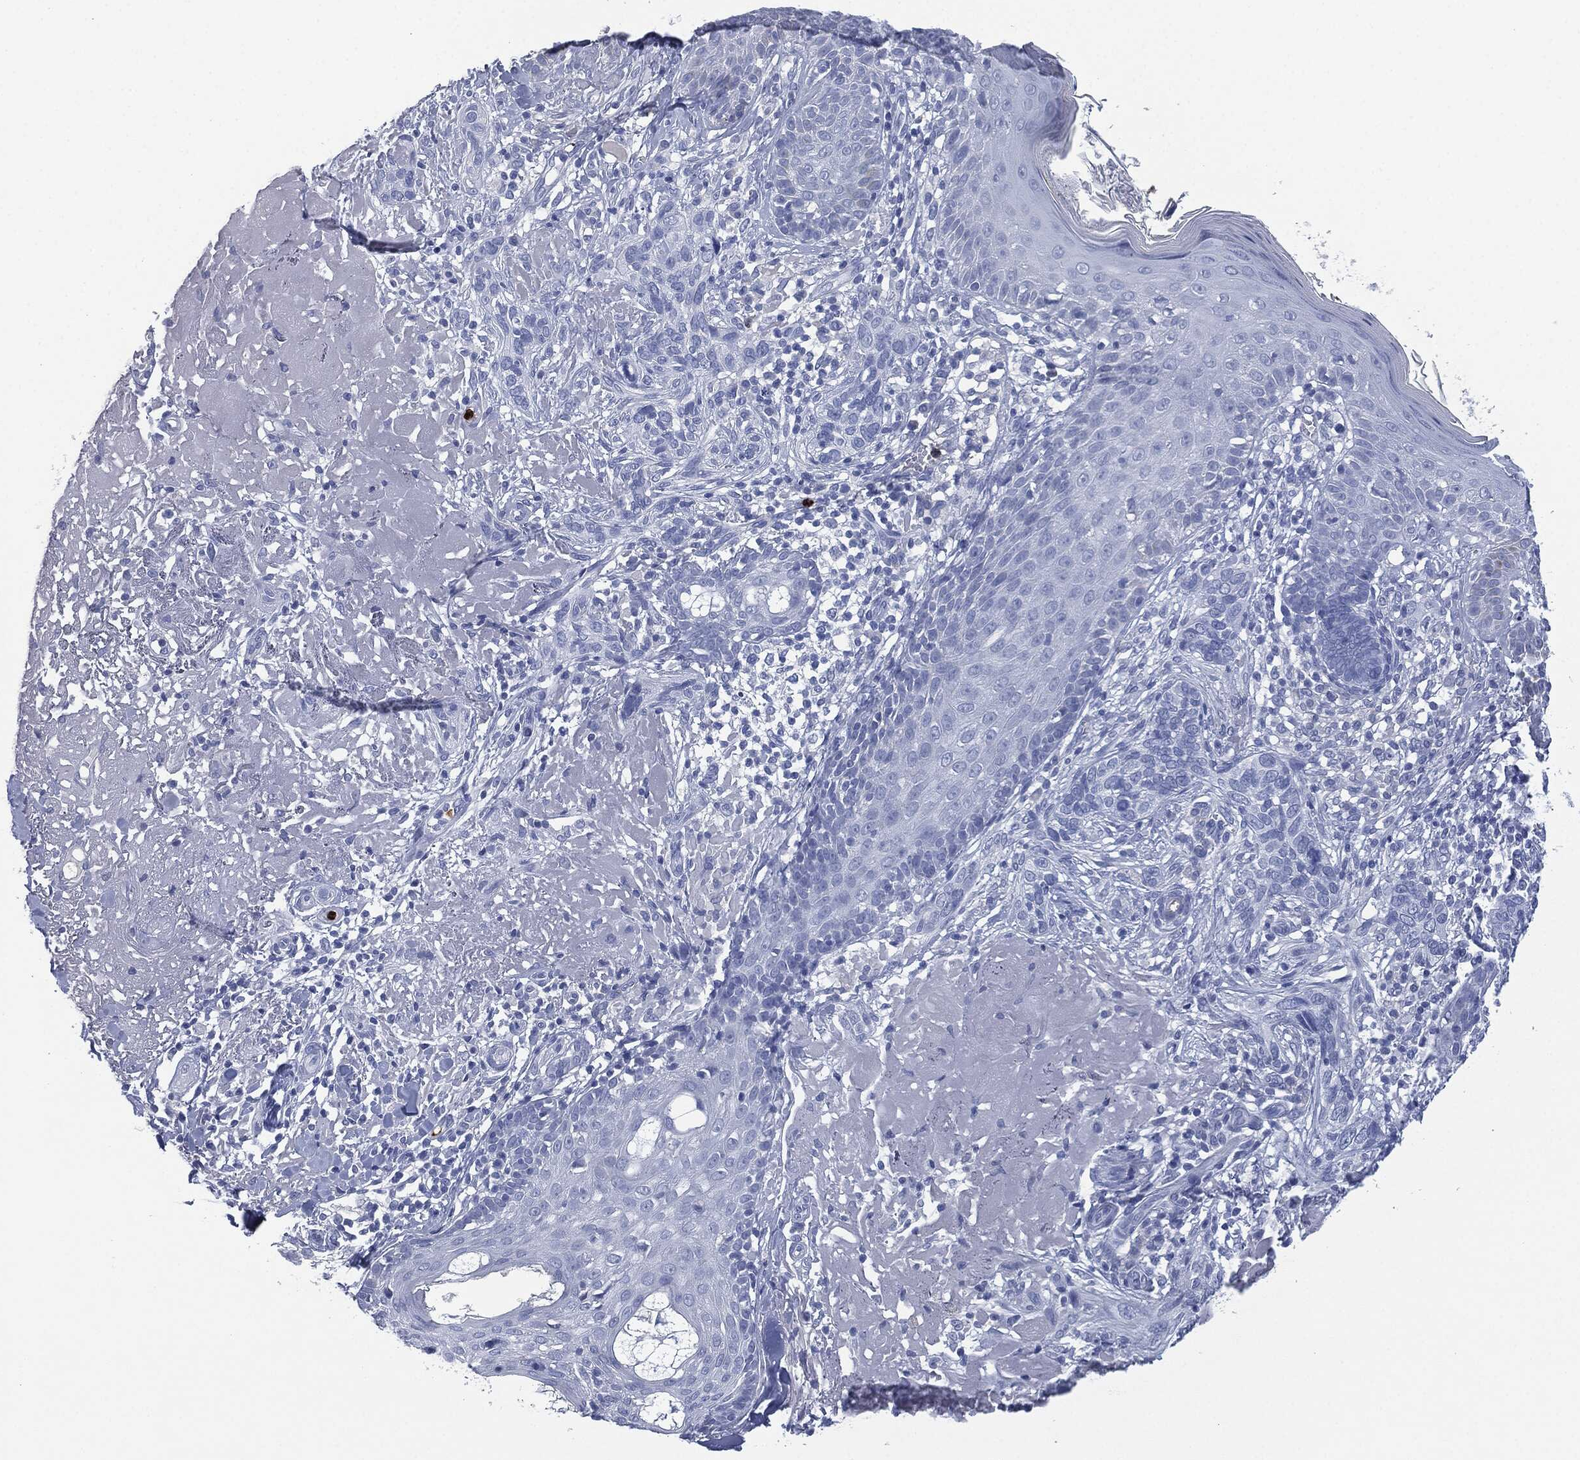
{"staining": {"intensity": "negative", "quantity": "none", "location": "none"}, "tissue": "skin cancer", "cell_type": "Tumor cells", "image_type": "cancer", "snomed": [{"axis": "morphology", "description": "Basal cell carcinoma"}, {"axis": "topography", "description": "Skin"}], "caption": "Basal cell carcinoma (skin) was stained to show a protein in brown. There is no significant positivity in tumor cells. The staining is performed using DAB (3,3'-diaminobenzidine) brown chromogen with nuclei counter-stained in using hematoxylin.", "gene": "CEACAM8", "patient": {"sex": "male", "age": 91}}